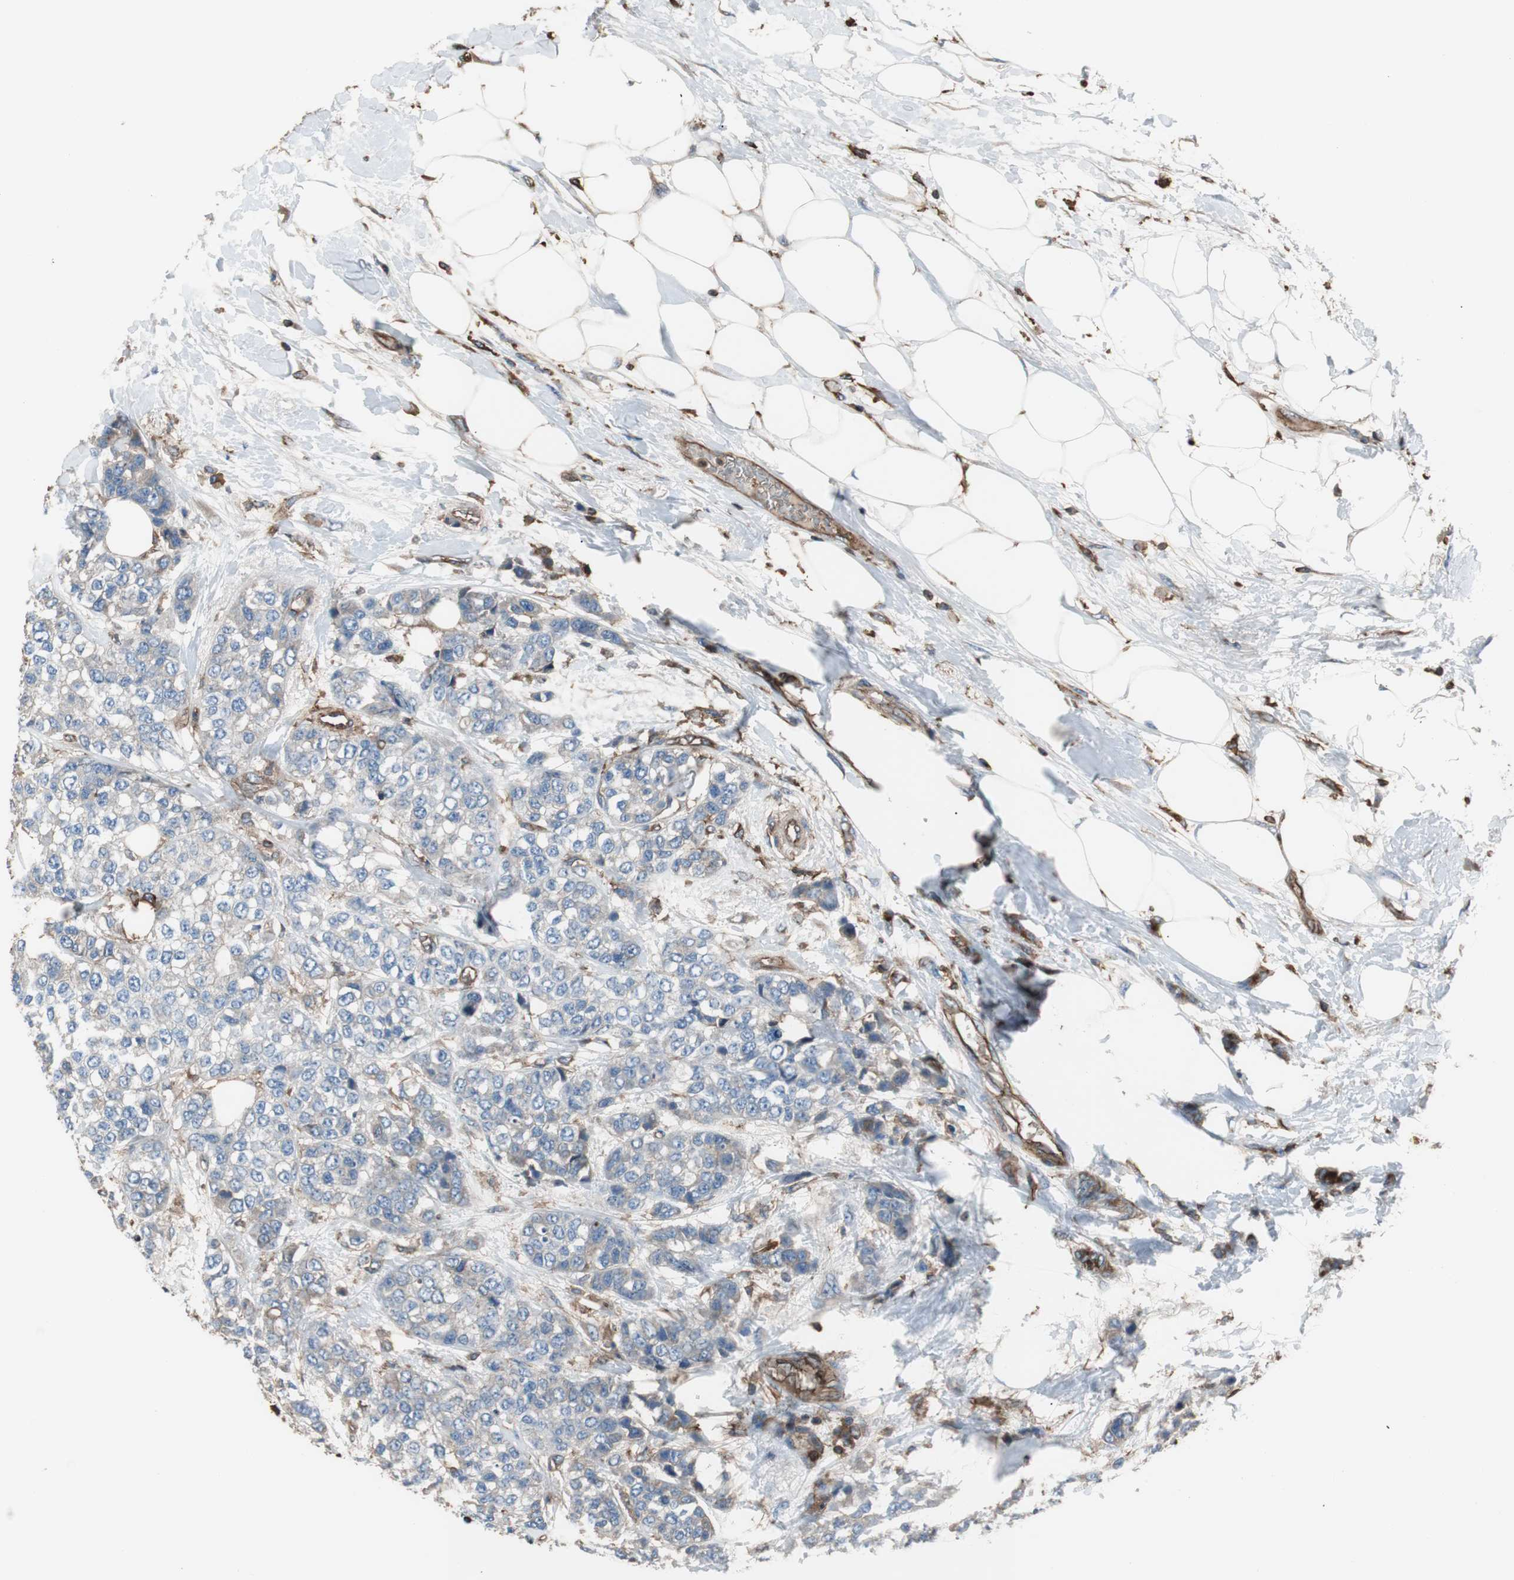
{"staining": {"intensity": "weak", "quantity": "<25%", "location": "cytoplasmic/membranous"}, "tissue": "breast cancer", "cell_type": "Tumor cells", "image_type": "cancer", "snomed": [{"axis": "morphology", "description": "Duct carcinoma"}, {"axis": "topography", "description": "Breast"}], "caption": "Immunohistochemistry (IHC) image of breast cancer (invasive ductal carcinoma) stained for a protein (brown), which shows no staining in tumor cells. Brightfield microscopy of immunohistochemistry (IHC) stained with DAB (brown) and hematoxylin (blue), captured at high magnification.", "gene": "B2M", "patient": {"sex": "female", "age": 51}}